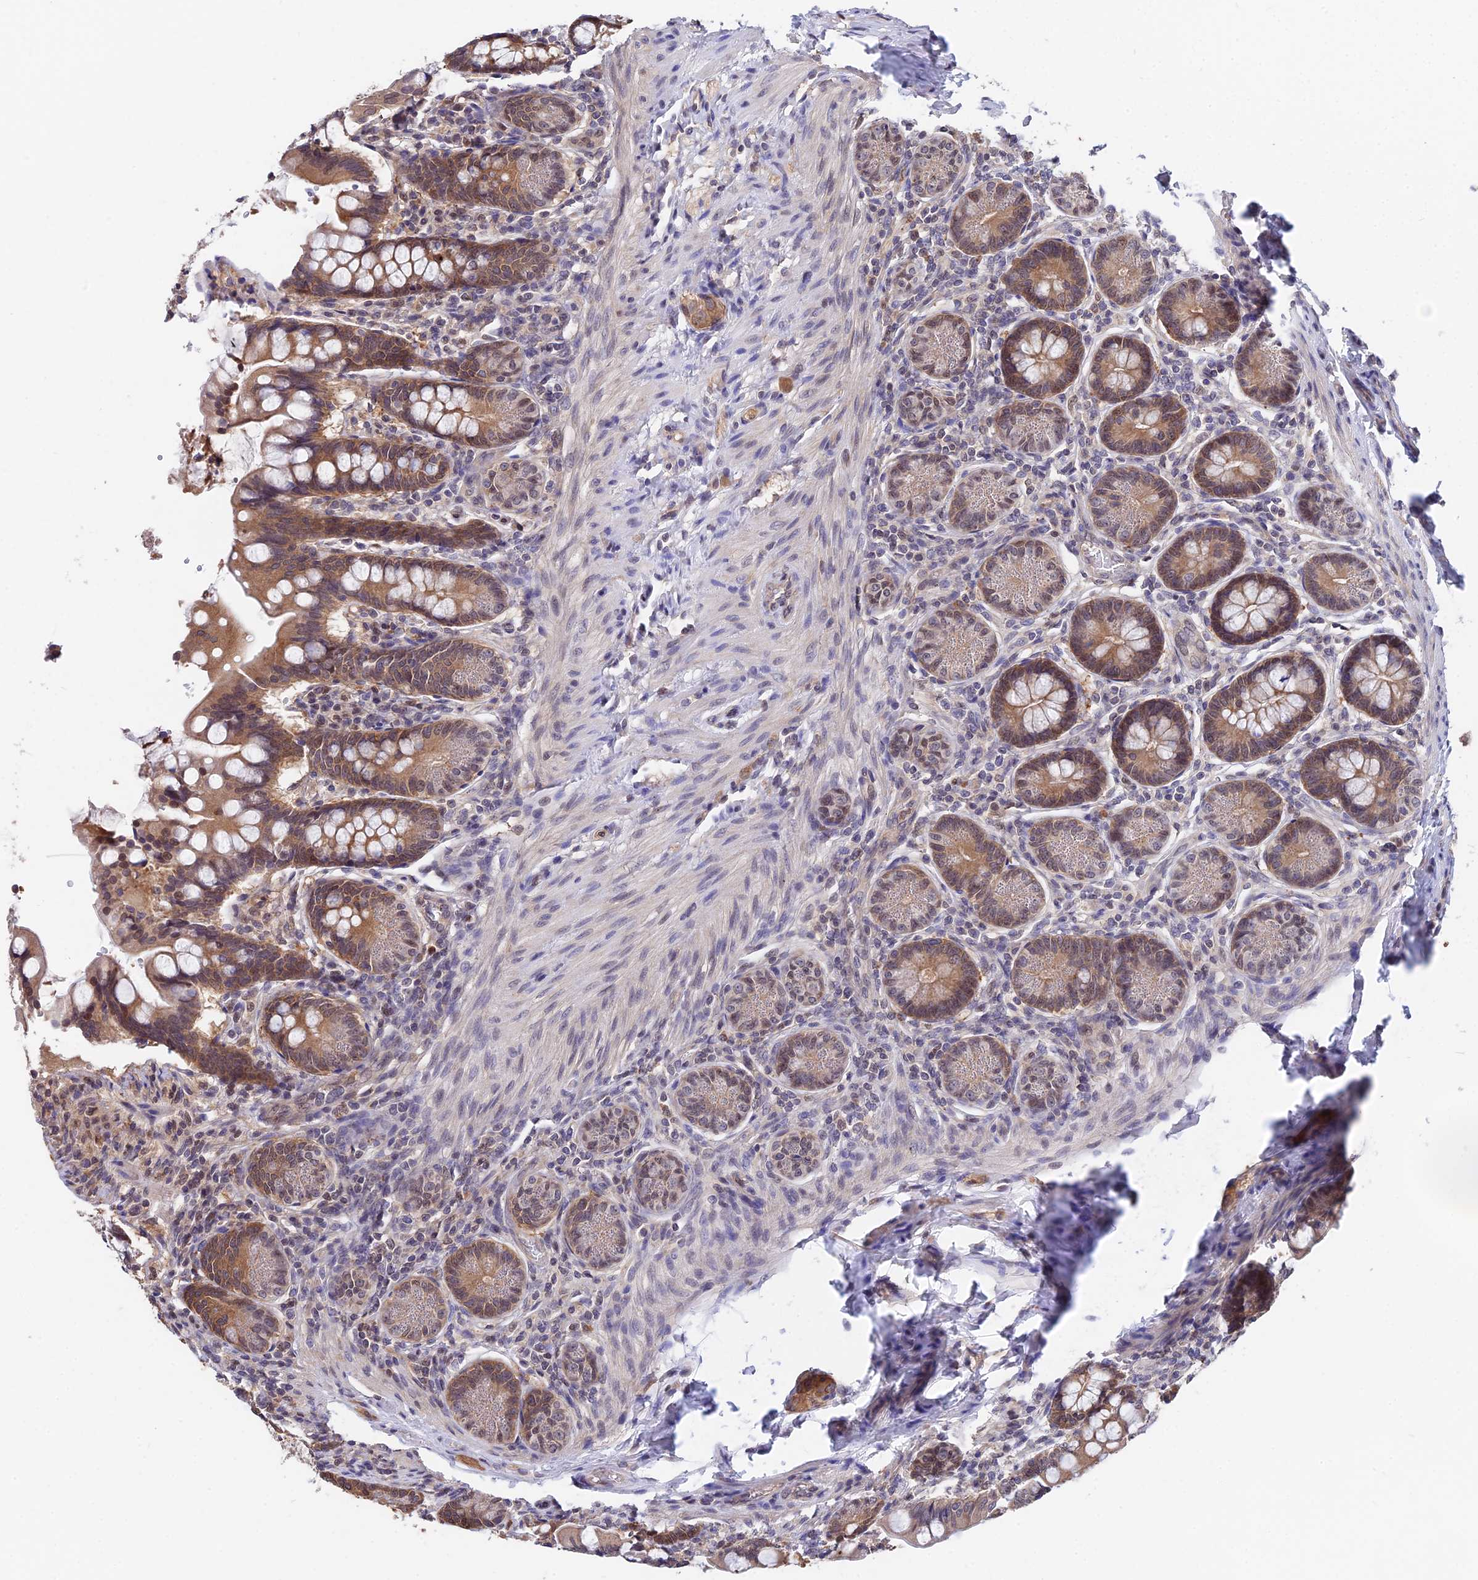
{"staining": {"intensity": "moderate", "quantity": ">75%", "location": "cytoplasmic/membranous"}, "tissue": "small intestine", "cell_type": "Glandular cells", "image_type": "normal", "snomed": [{"axis": "morphology", "description": "Normal tissue, NOS"}, {"axis": "topography", "description": "Small intestine"}], "caption": "Benign small intestine shows moderate cytoplasmic/membranous positivity in approximately >75% of glandular cells, visualized by immunohistochemistry.", "gene": "INPP4A", "patient": {"sex": "male", "age": 7}}